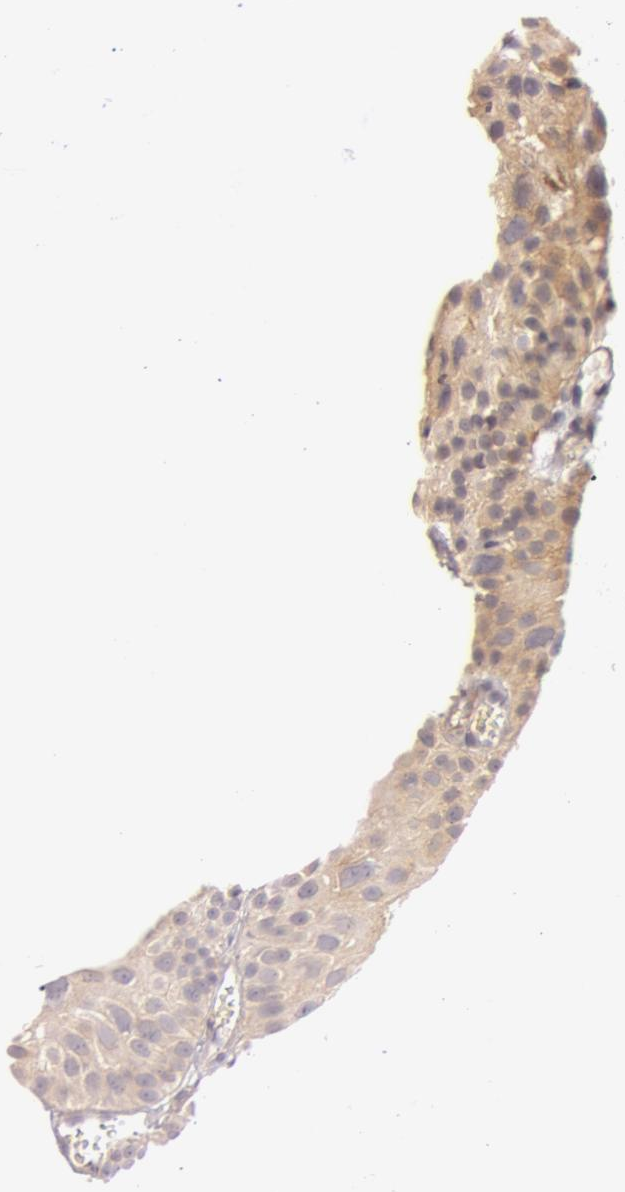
{"staining": {"intensity": "weak", "quantity": "25%-75%", "location": "cytoplasmic/membranous"}, "tissue": "urothelial cancer", "cell_type": "Tumor cells", "image_type": "cancer", "snomed": [{"axis": "morphology", "description": "Urothelial carcinoma, High grade"}, {"axis": "topography", "description": "Urinary bladder"}], "caption": "Weak cytoplasmic/membranous protein positivity is appreciated in approximately 25%-75% of tumor cells in urothelial cancer.", "gene": "RALGAPA1", "patient": {"sex": "female", "age": 78}}